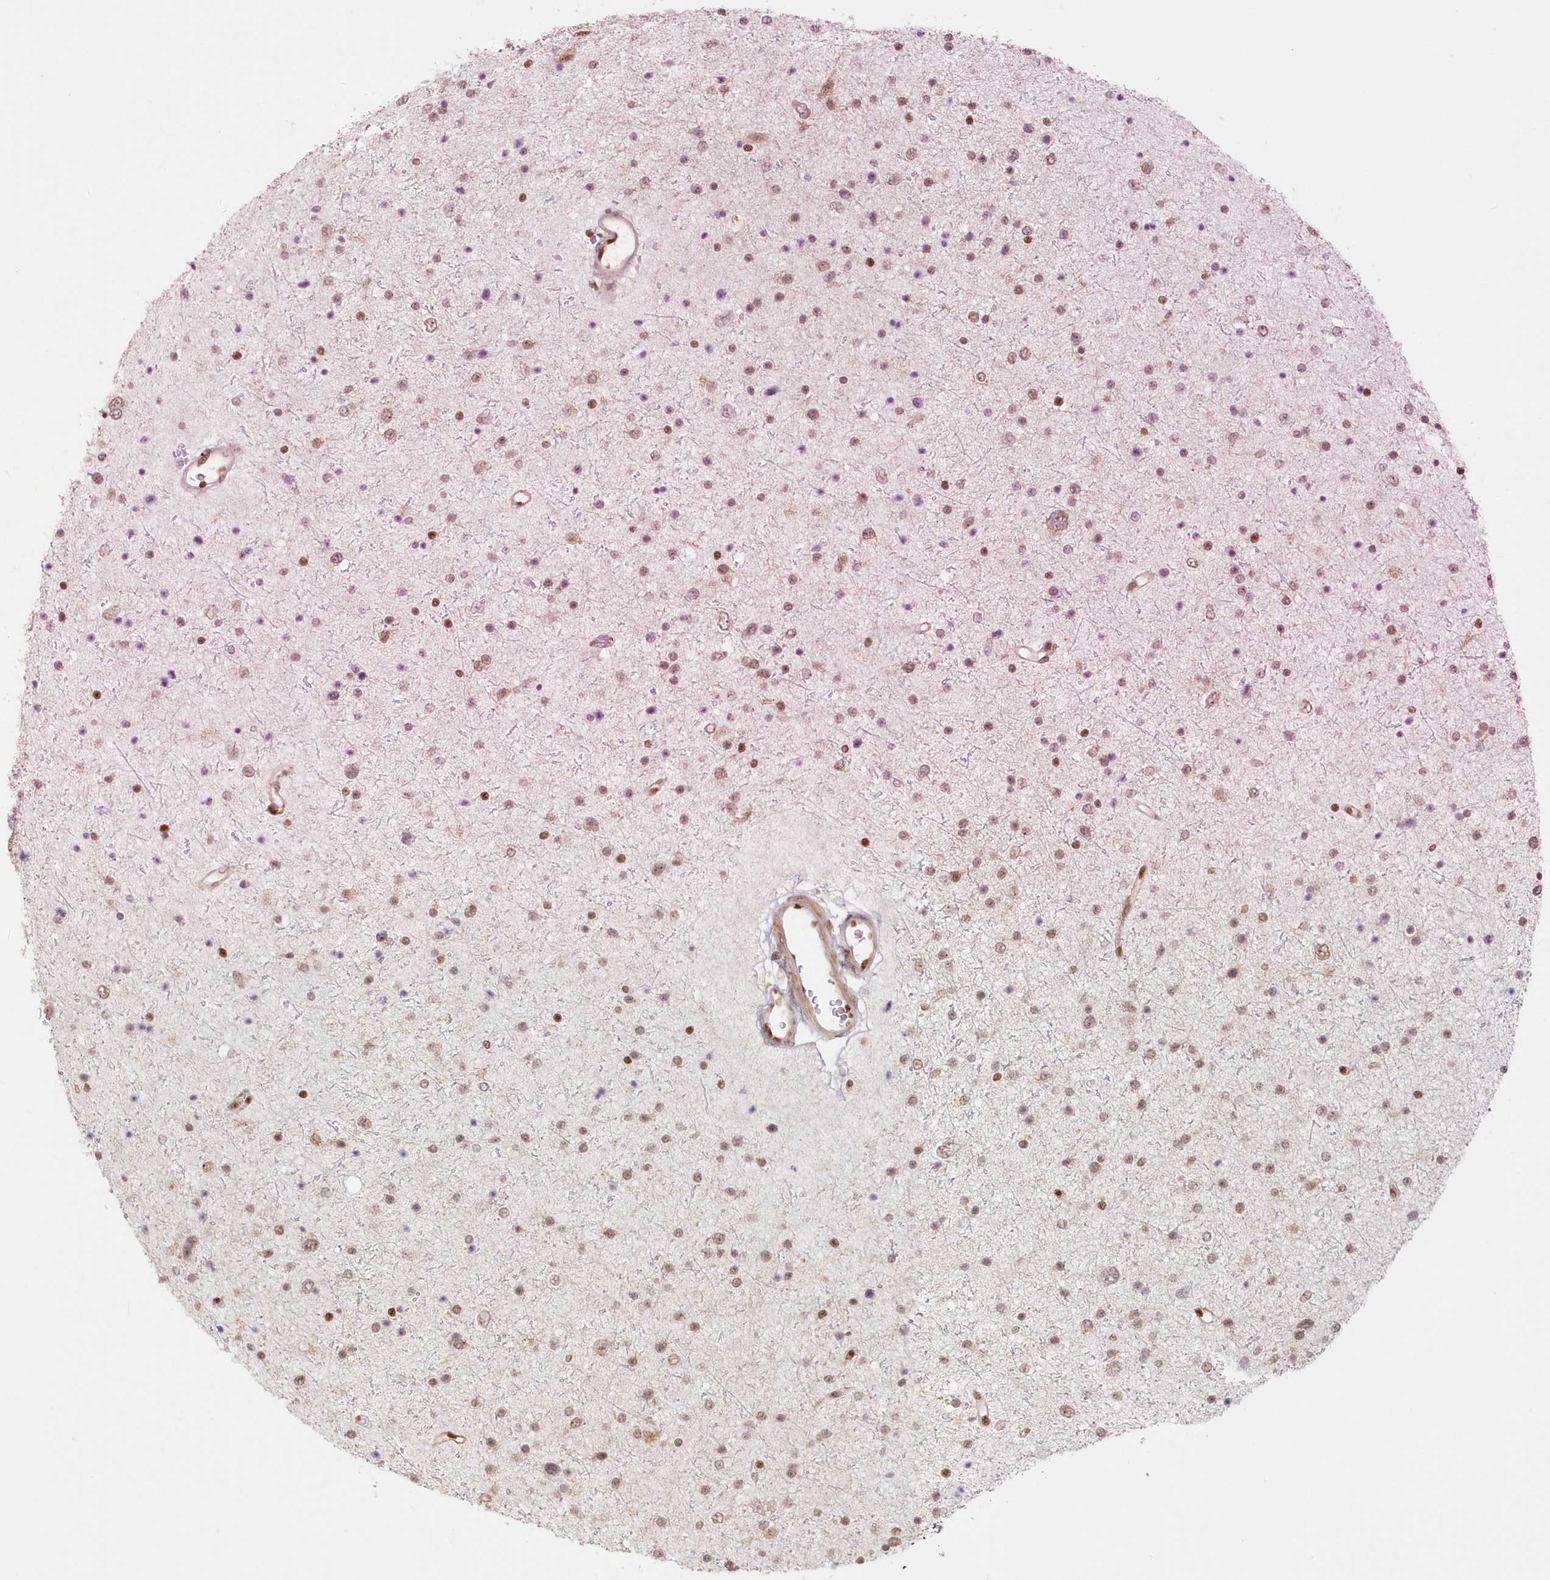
{"staining": {"intensity": "moderate", "quantity": ">75%", "location": "nuclear"}, "tissue": "glioma", "cell_type": "Tumor cells", "image_type": "cancer", "snomed": [{"axis": "morphology", "description": "Glioma, malignant, Low grade"}, {"axis": "topography", "description": "Brain"}], "caption": "Immunohistochemical staining of human glioma demonstrates moderate nuclear protein expression in approximately >75% of tumor cells. (DAB (3,3'-diaminobenzidine) IHC with brightfield microscopy, high magnification).", "gene": "POLR2B", "patient": {"sex": "female", "age": 37}}